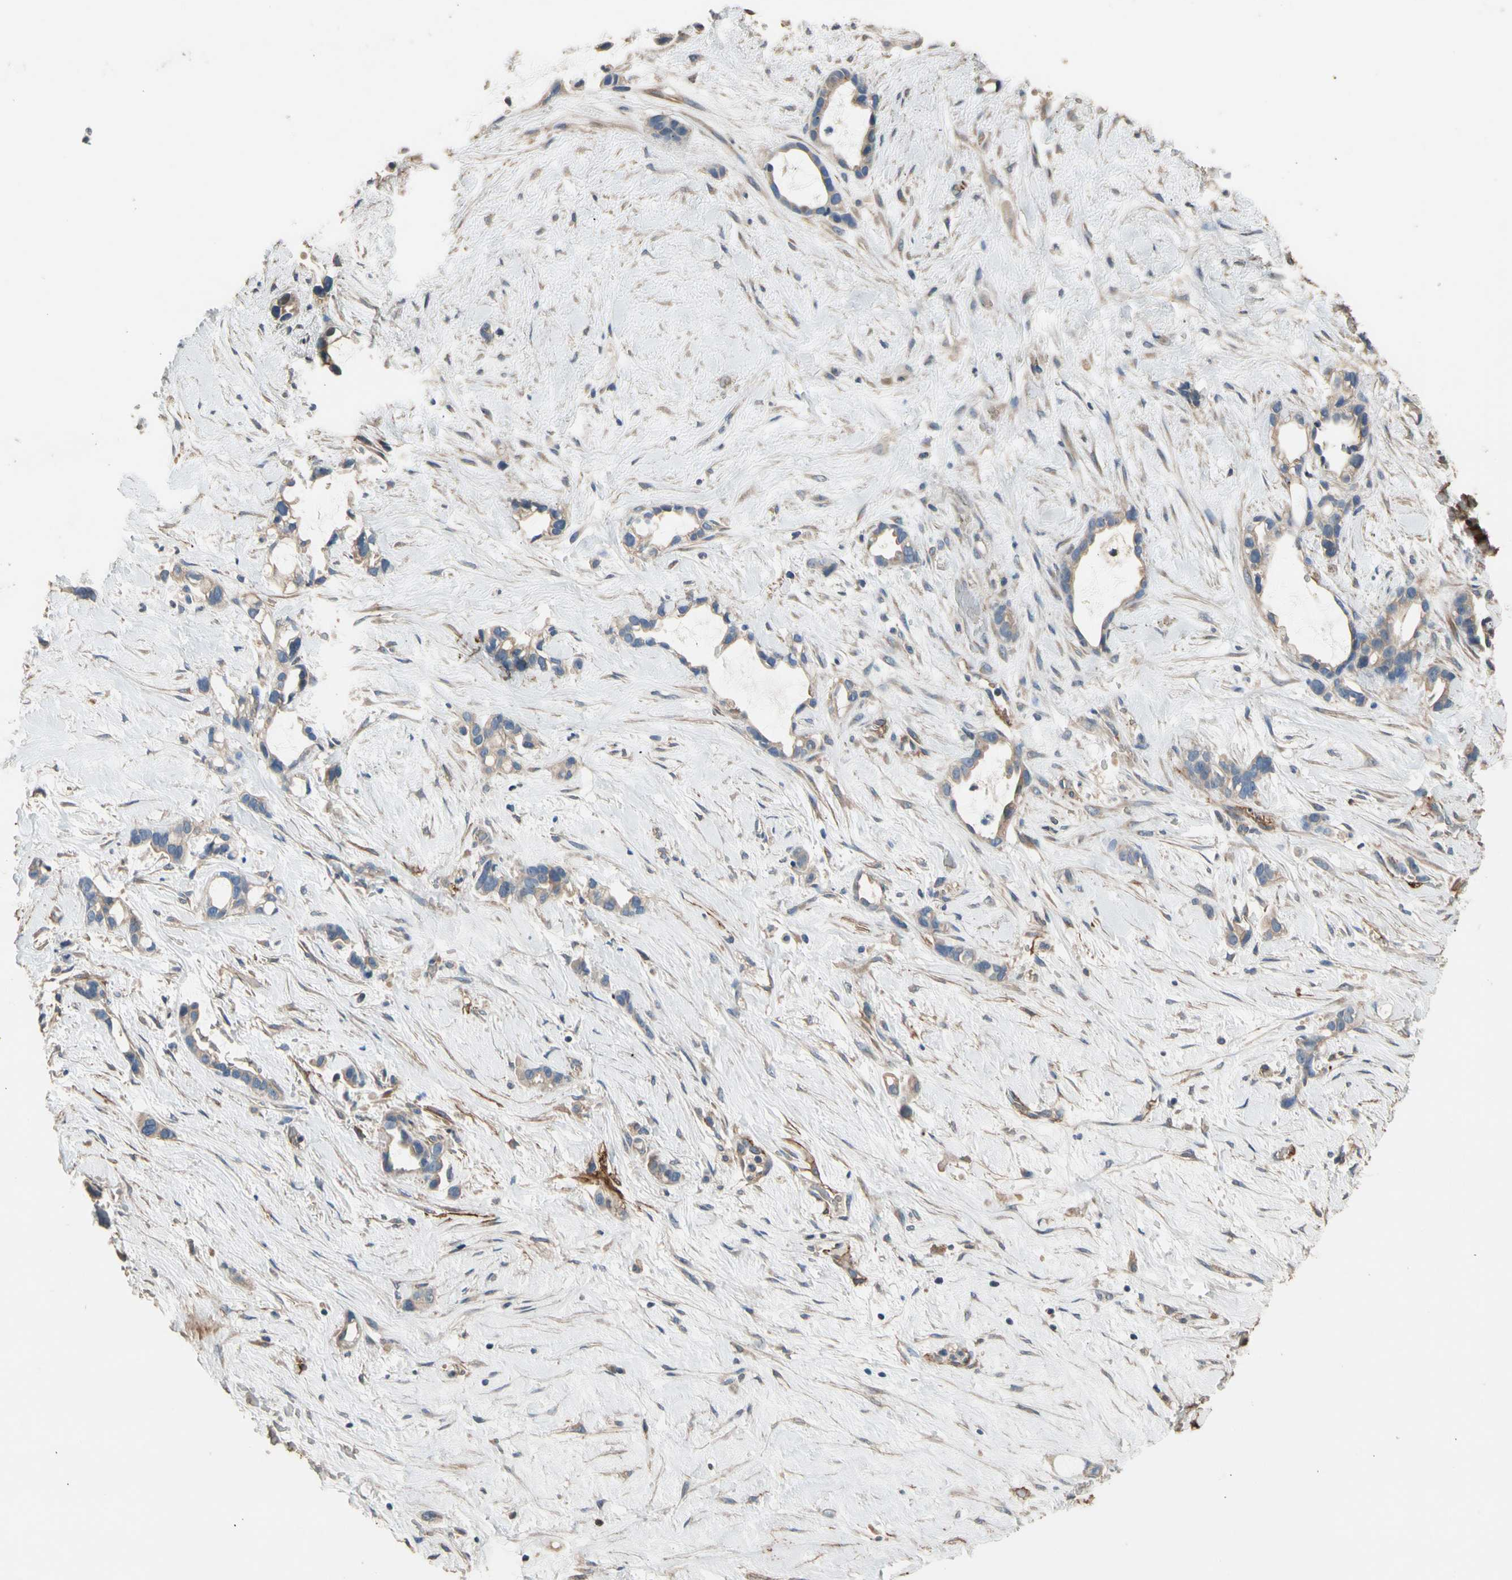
{"staining": {"intensity": "weak", "quantity": ">75%", "location": "cytoplasmic/membranous"}, "tissue": "liver cancer", "cell_type": "Tumor cells", "image_type": "cancer", "snomed": [{"axis": "morphology", "description": "Cholangiocarcinoma"}, {"axis": "topography", "description": "Liver"}], "caption": "This is an image of IHC staining of liver cancer, which shows weak staining in the cytoplasmic/membranous of tumor cells.", "gene": "SUSD2", "patient": {"sex": "female", "age": 65}}